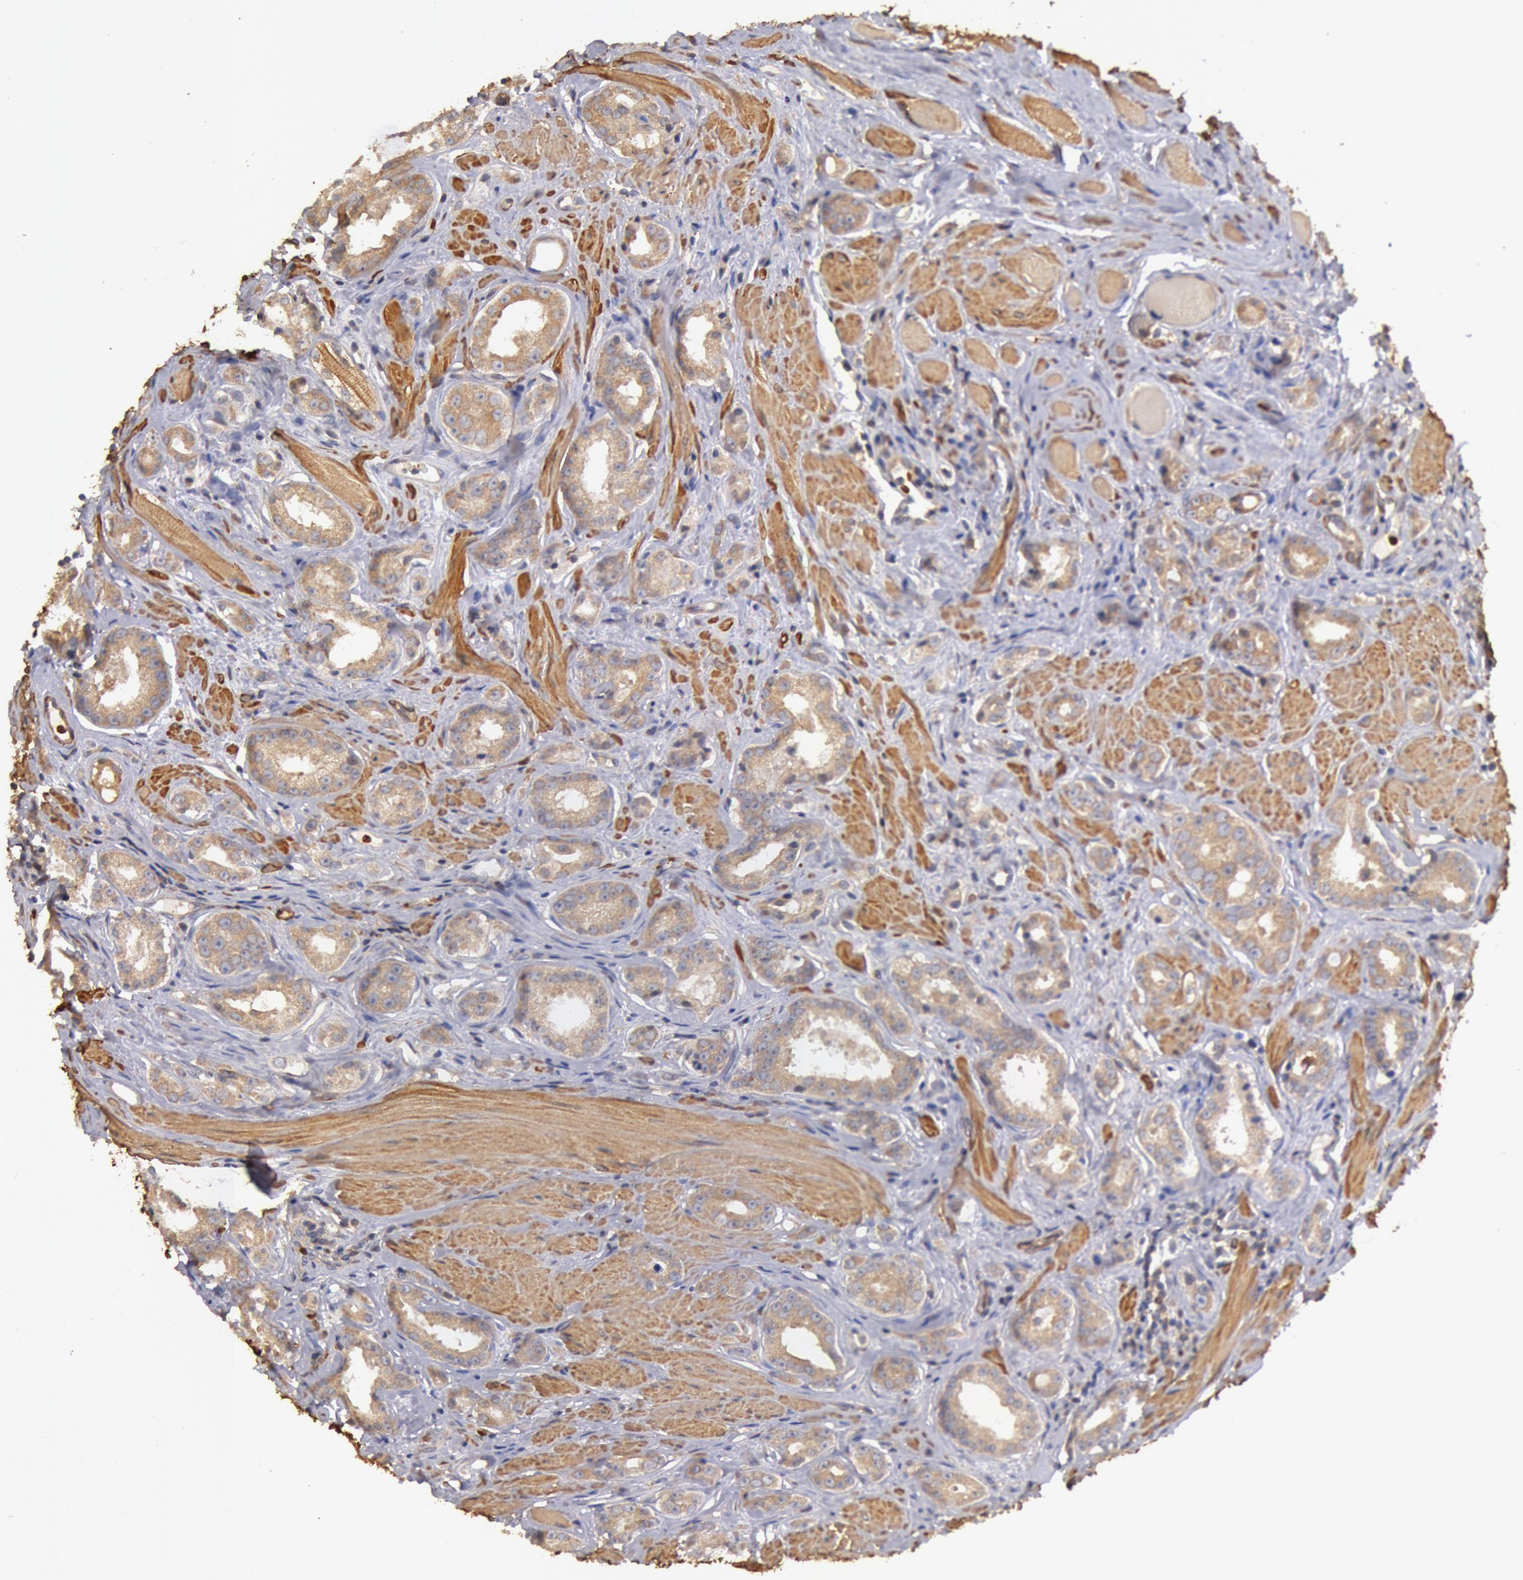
{"staining": {"intensity": "moderate", "quantity": "25%-75%", "location": "cytoplasmic/membranous"}, "tissue": "prostate cancer", "cell_type": "Tumor cells", "image_type": "cancer", "snomed": [{"axis": "morphology", "description": "Adenocarcinoma, Medium grade"}, {"axis": "topography", "description": "Prostate"}], "caption": "An image showing moderate cytoplasmic/membranous positivity in approximately 25%-75% of tumor cells in prostate cancer, as visualized by brown immunohistochemical staining.", "gene": "TMED8", "patient": {"sex": "male", "age": 53}}